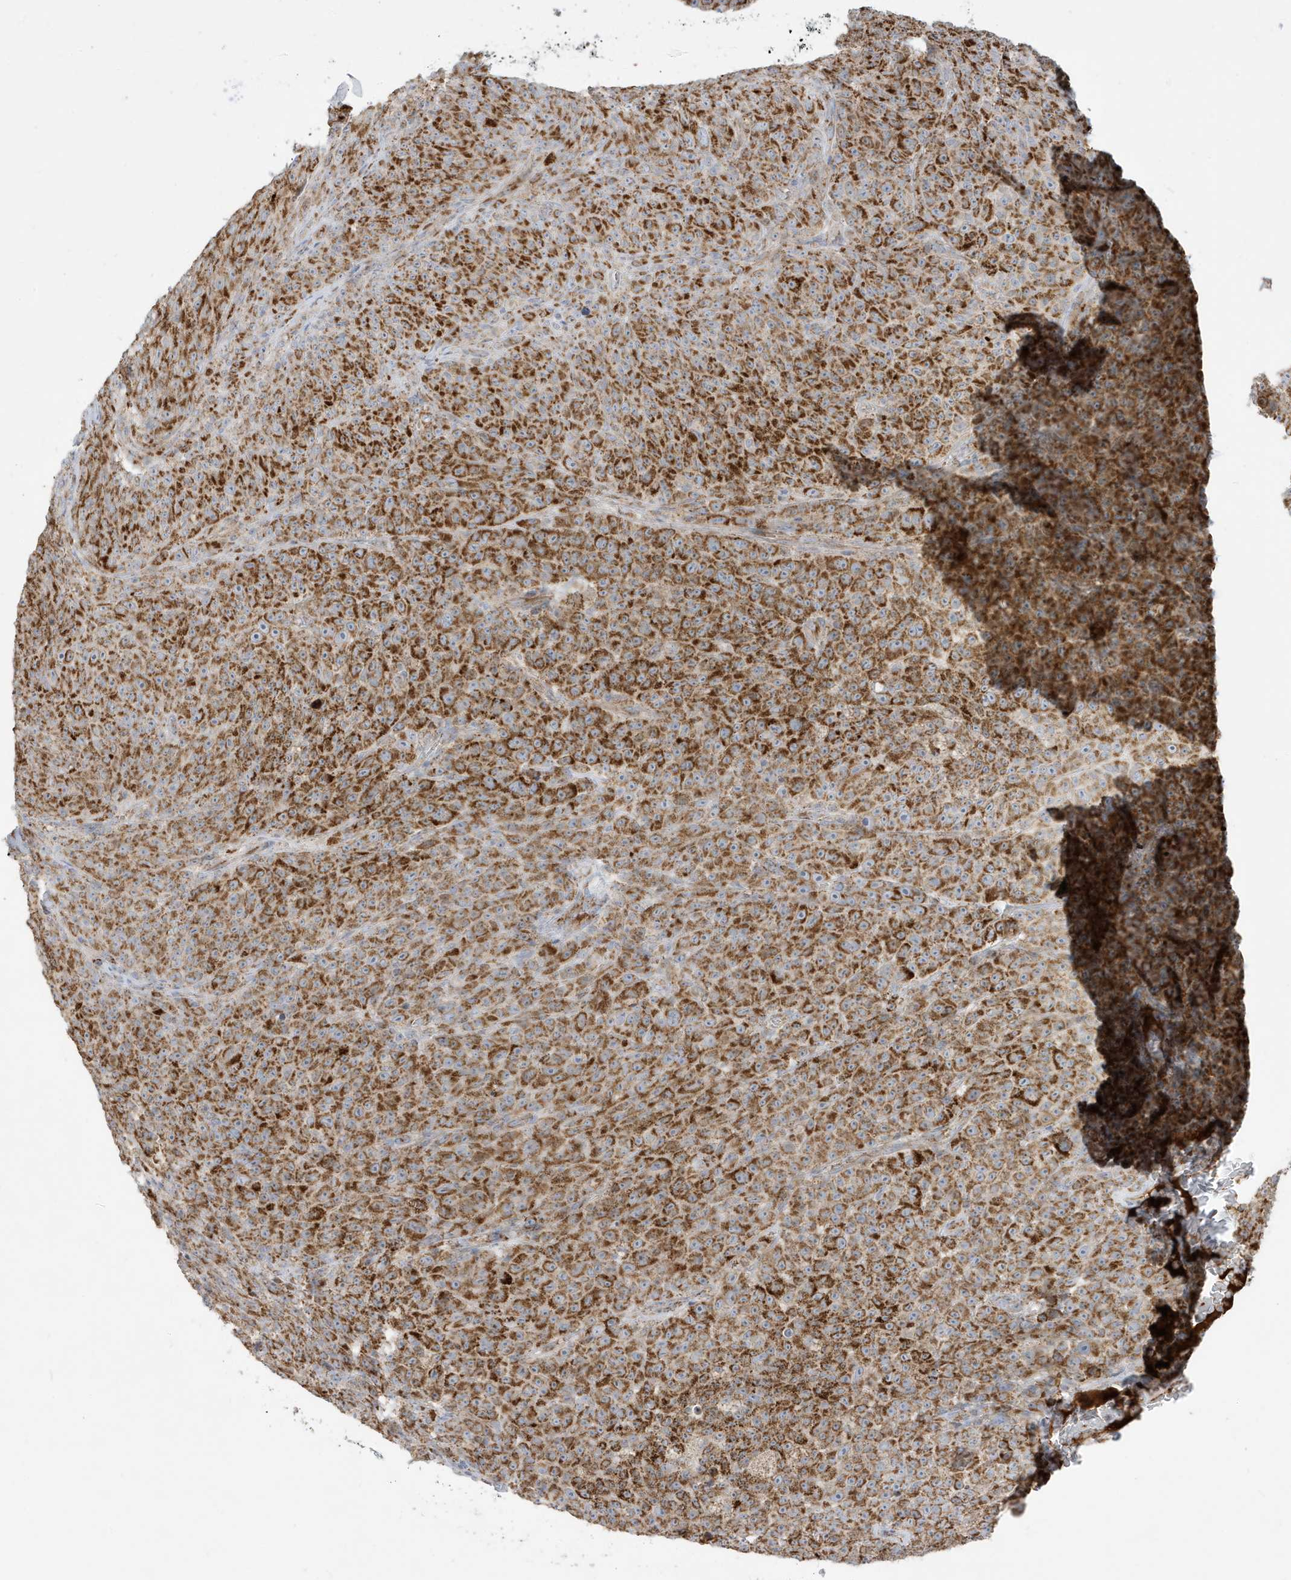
{"staining": {"intensity": "strong", "quantity": ">75%", "location": "cytoplasmic/membranous"}, "tissue": "melanoma", "cell_type": "Tumor cells", "image_type": "cancer", "snomed": [{"axis": "morphology", "description": "Malignant melanoma, NOS"}, {"axis": "topography", "description": "Skin"}], "caption": "Immunohistochemistry histopathology image of neoplastic tissue: human melanoma stained using immunohistochemistry (IHC) displays high levels of strong protein expression localized specifically in the cytoplasmic/membranous of tumor cells, appearing as a cytoplasmic/membranous brown color.", "gene": "IFT57", "patient": {"sex": "female", "age": 82}}